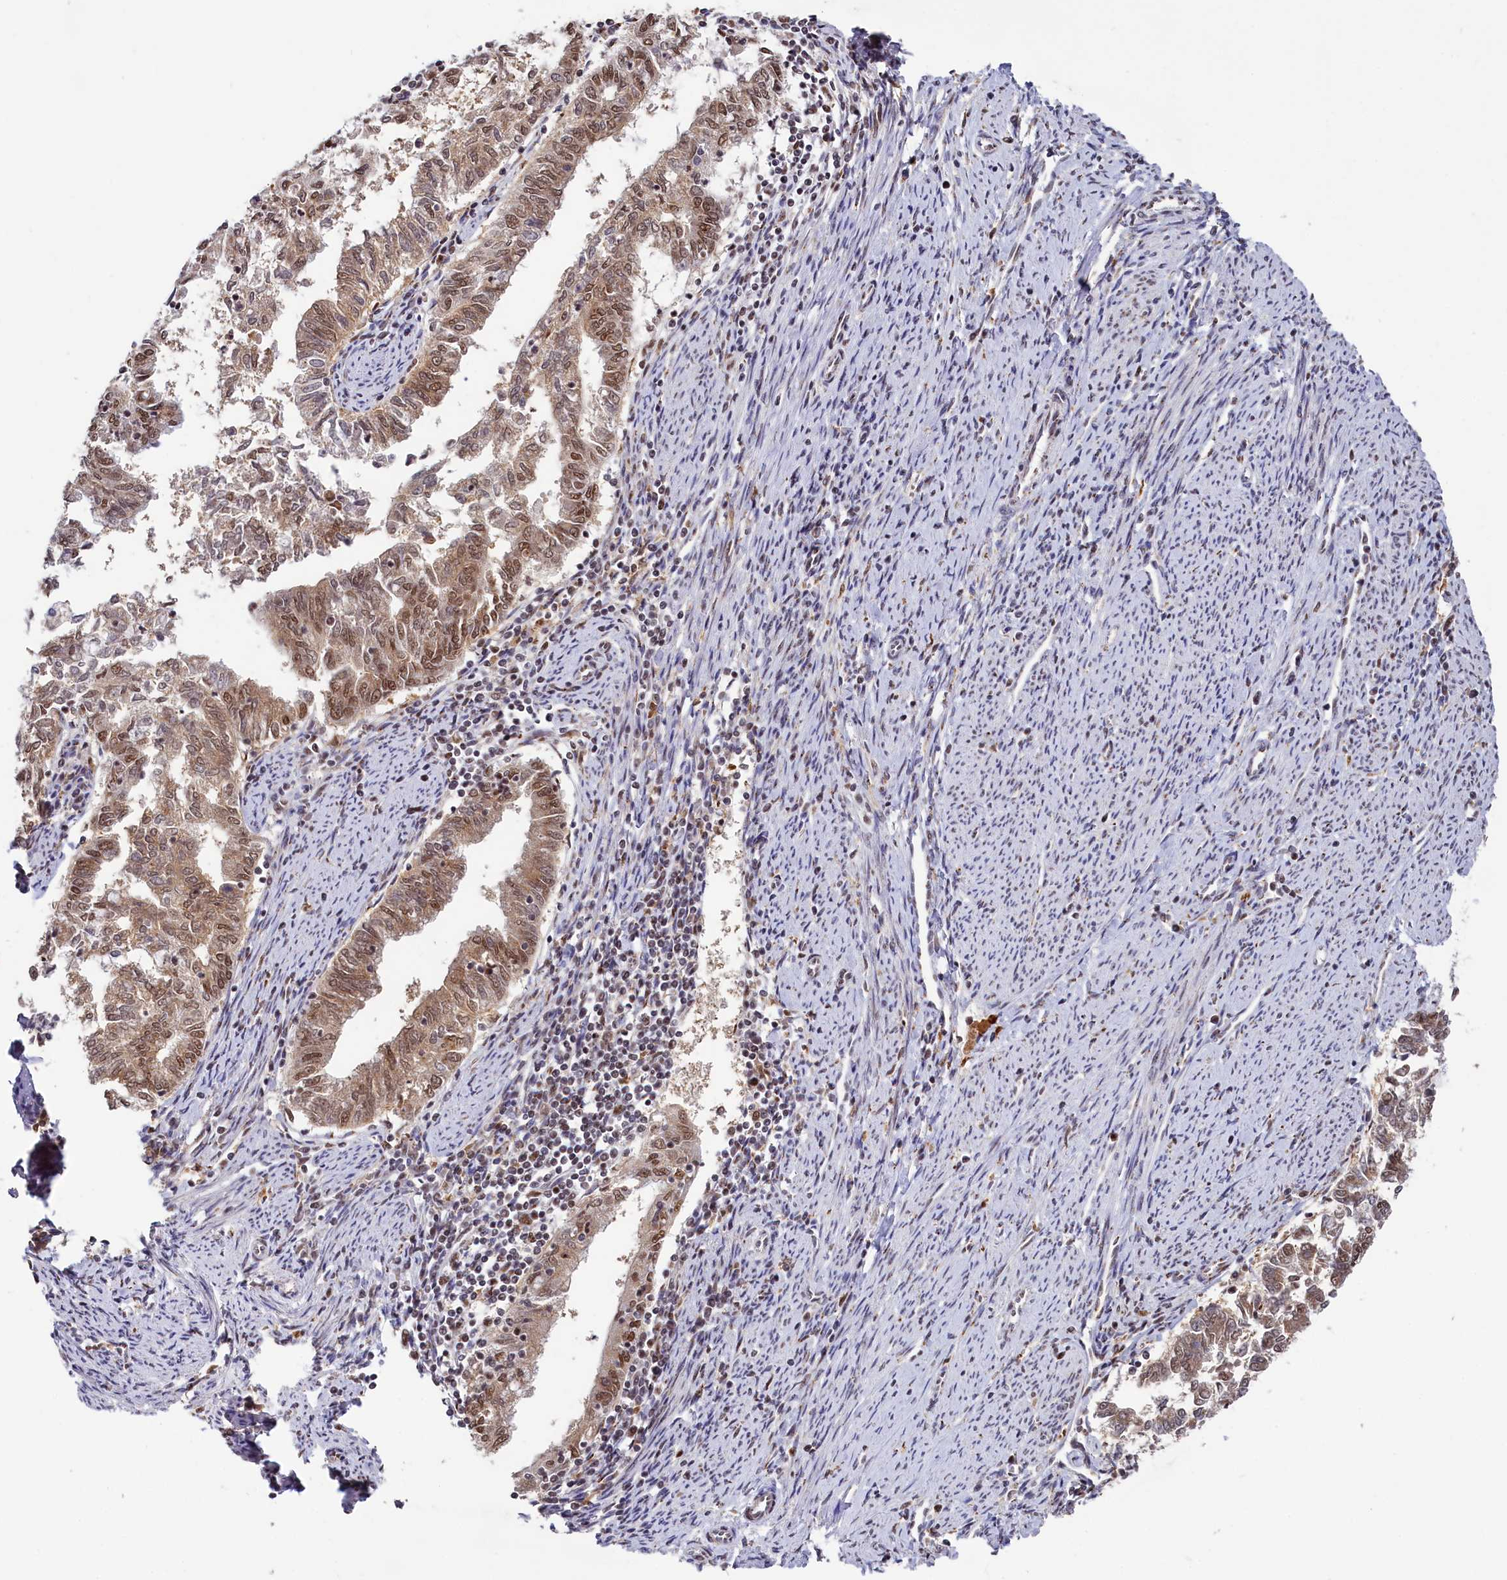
{"staining": {"intensity": "moderate", "quantity": ">75%", "location": "cytoplasmic/membranous,nuclear"}, "tissue": "endometrial cancer", "cell_type": "Tumor cells", "image_type": "cancer", "snomed": [{"axis": "morphology", "description": "Adenocarcinoma, NOS"}, {"axis": "topography", "description": "Endometrium"}], "caption": "Protein expression analysis of human endometrial adenocarcinoma reveals moderate cytoplasmic/membranous and nuclear staining in about >75% of tumor cells.", "gene": "PPHLN1", "patient": {"sex": "female", "age": 79}}